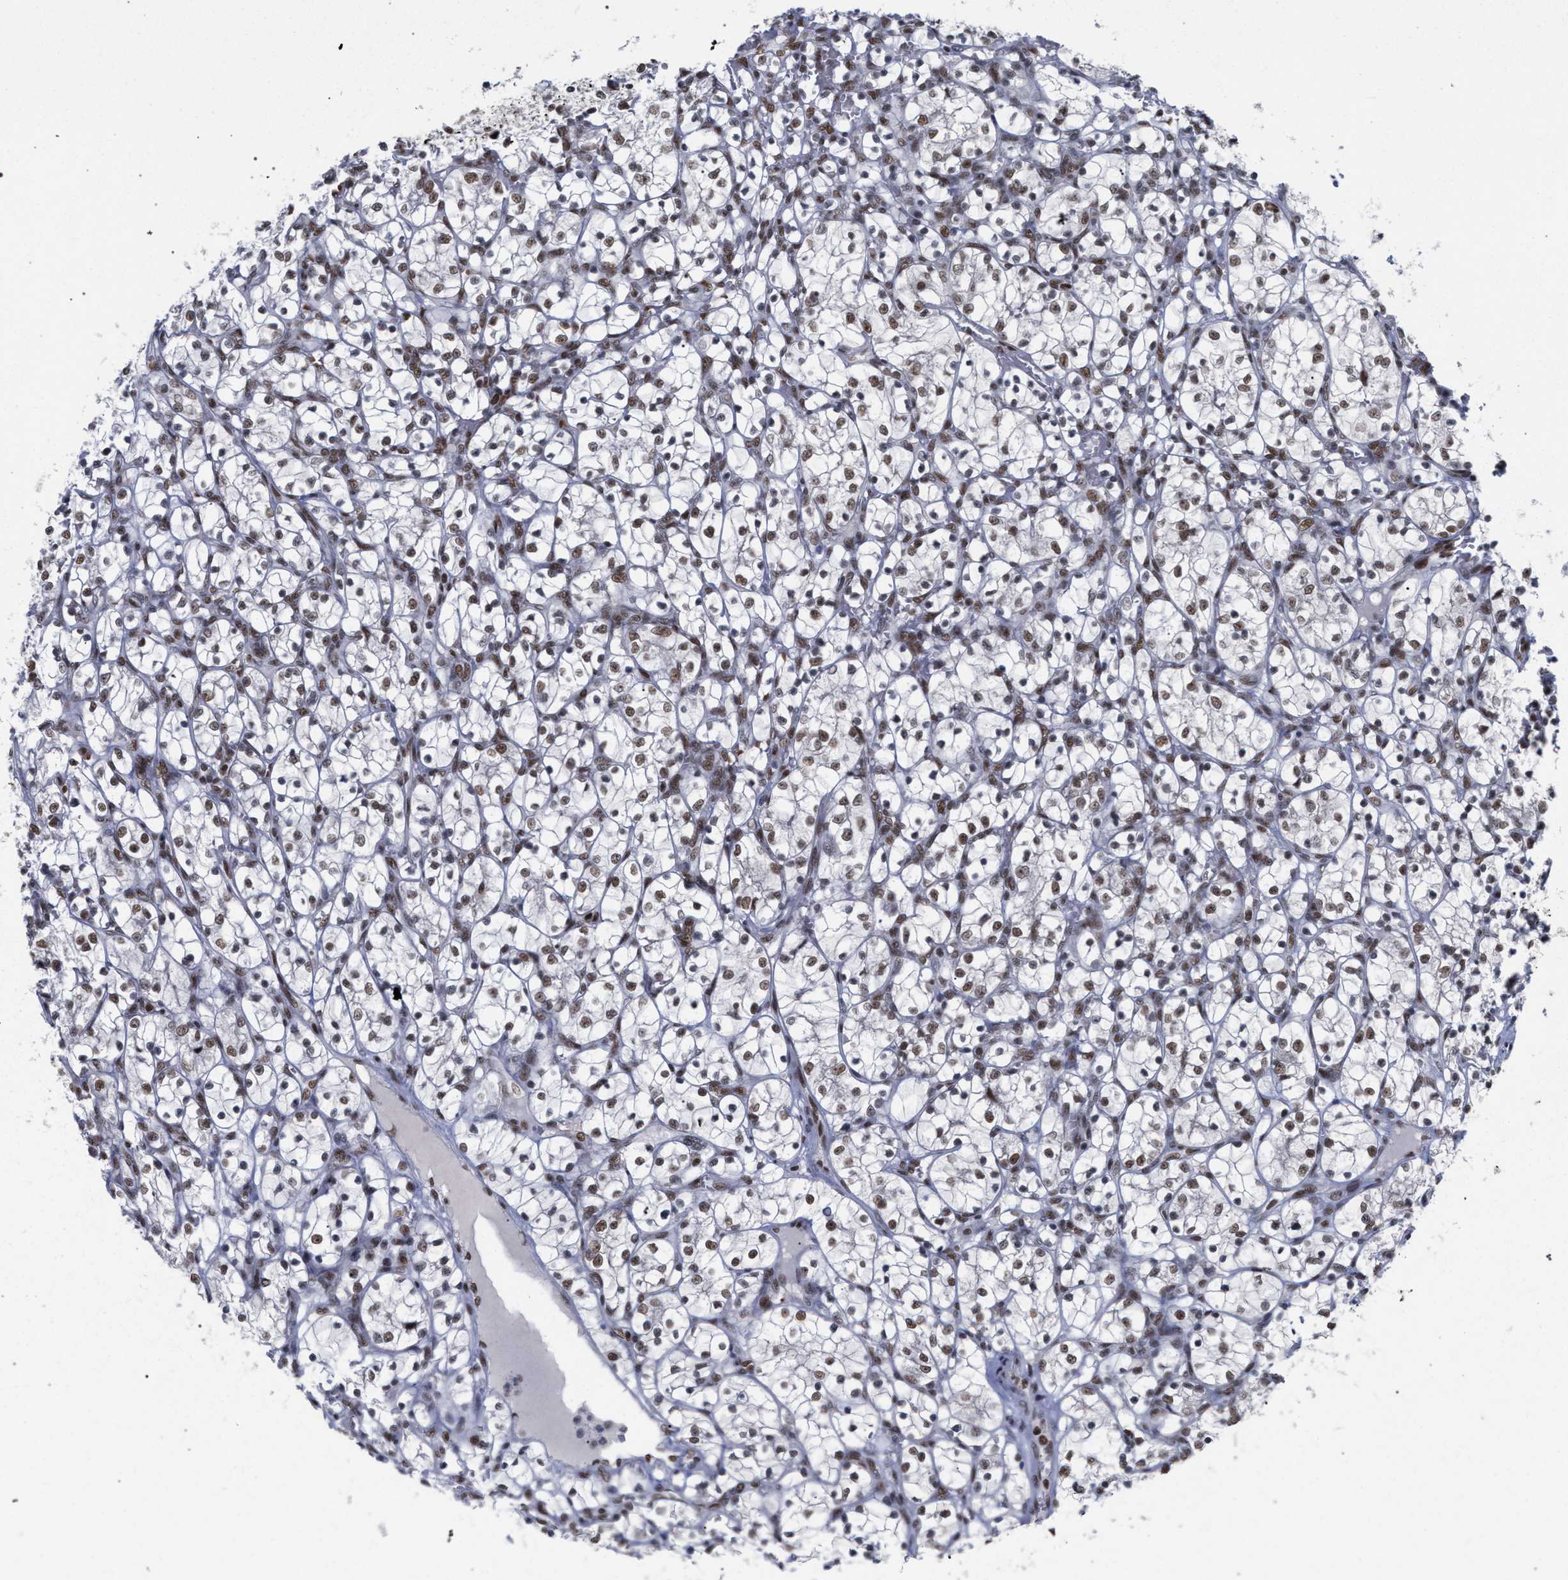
{"staining": {"intensity": "weak", "quantity": ">75%", "location": "nuclear"}, "tissue": "renal cancer", "cell_type": "Tumor cells", "image_type": "cancer", "snomed": [{"axis": "morphology", "description": "Adenocarcinoma, NOS"}, {"axis": "topography", "description": "Kidney"}], "caption": "Protein staining reveals weak nuclear expression in about >75% of tumor cells in renal cancer (adenocarcinoma).", "gene": "SCAF4", "patient": {"sex": "female", "age": 69}}